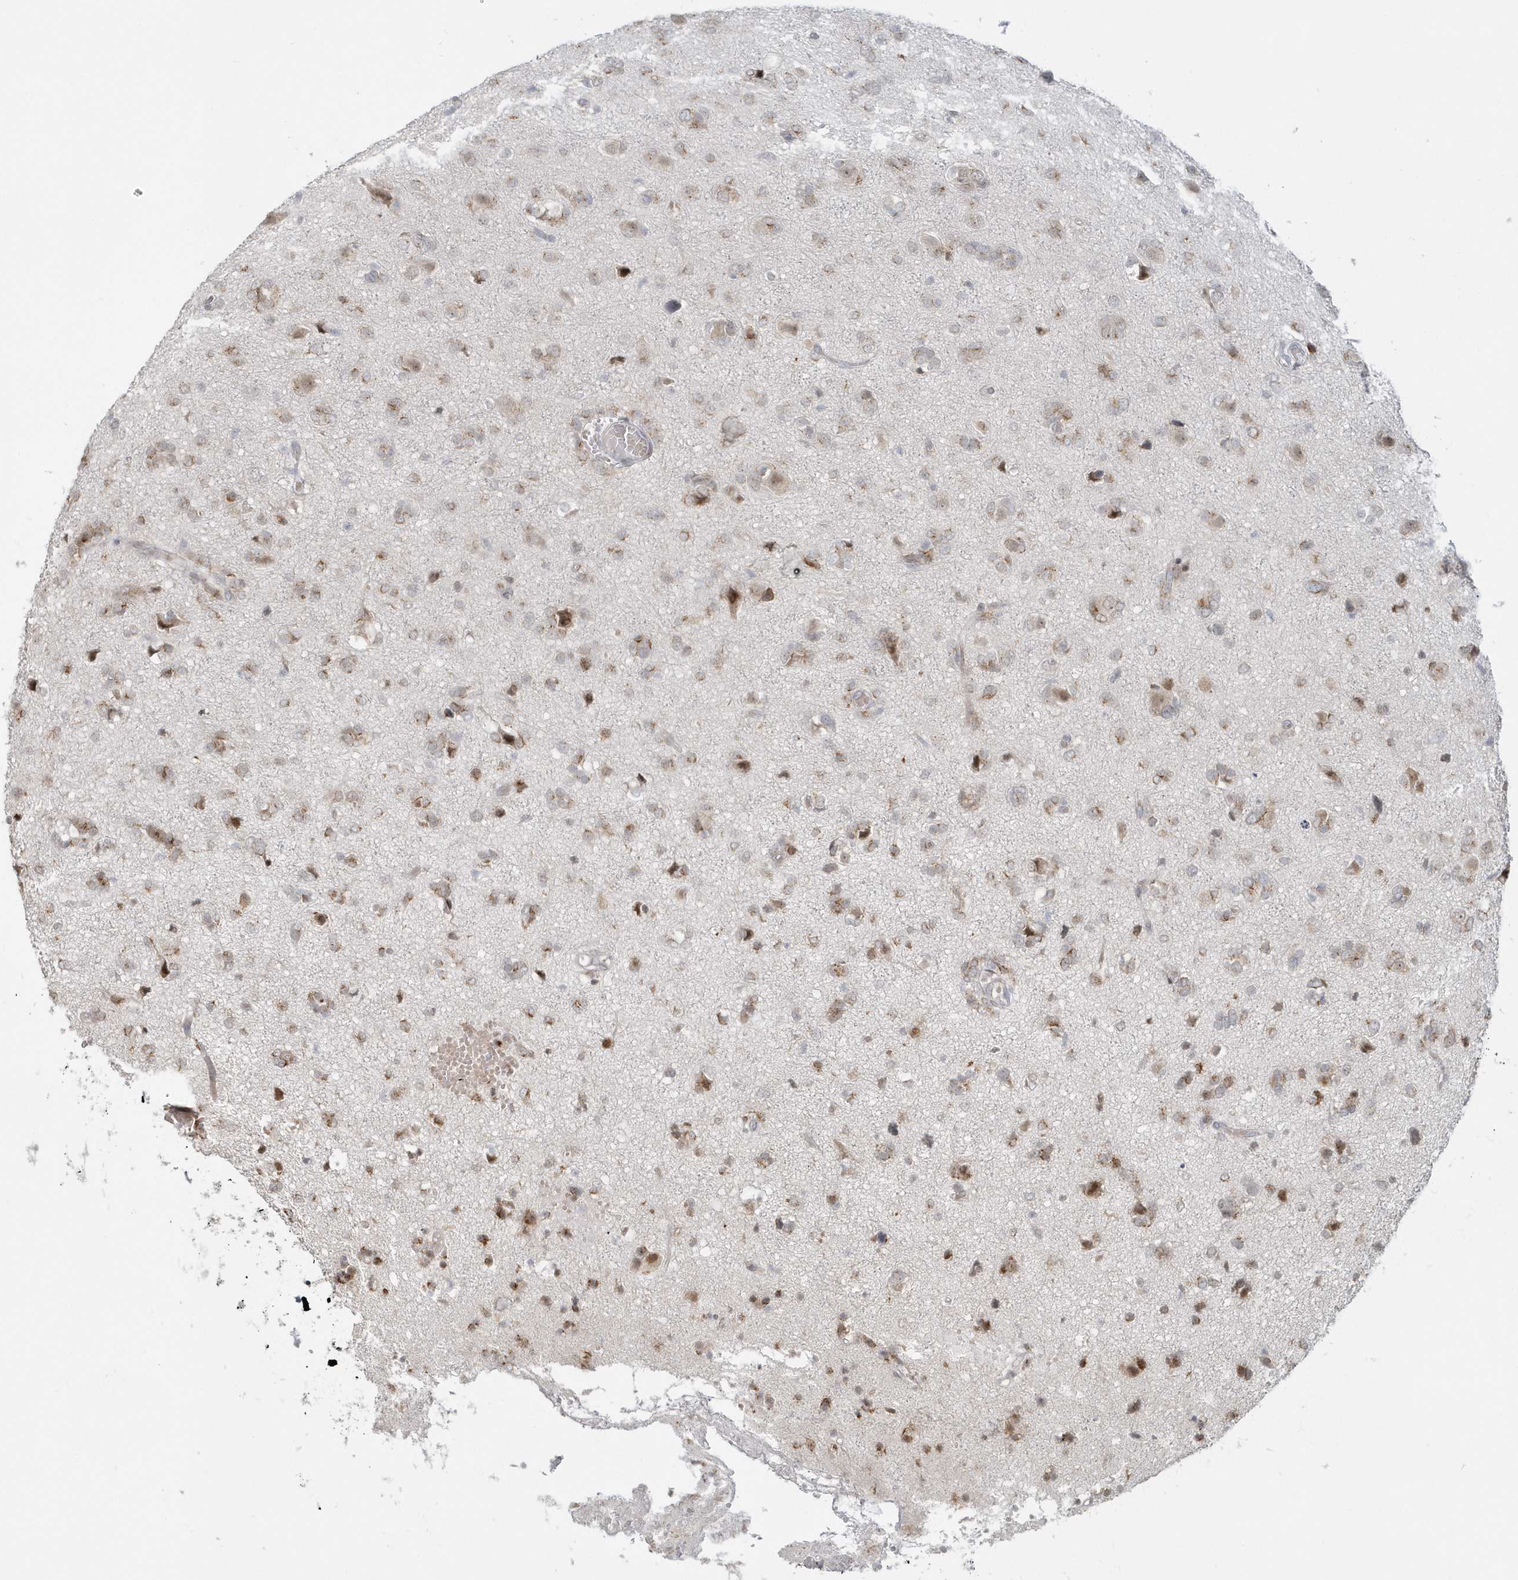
{"staining": {"intensity": "weak", "quantity": "25%-75%", "location": "cytoplasmic/membranous"}, "tissue": "glioma", "cell_type": "Tumor cells", "image_type": "cancer", "snomed": [{"axis": "morphology", "description": "Glioma, malignant, High grade"}, {"axis": "topography", "description": "Brain"}], "caption": "High-grade glioma (malignant) tissue displays weak cytoplasmic/membranous staining in about 25%-75% of tumor cells", "gene": "DHFR", "patient": {"sex": "female", "age": 59}}